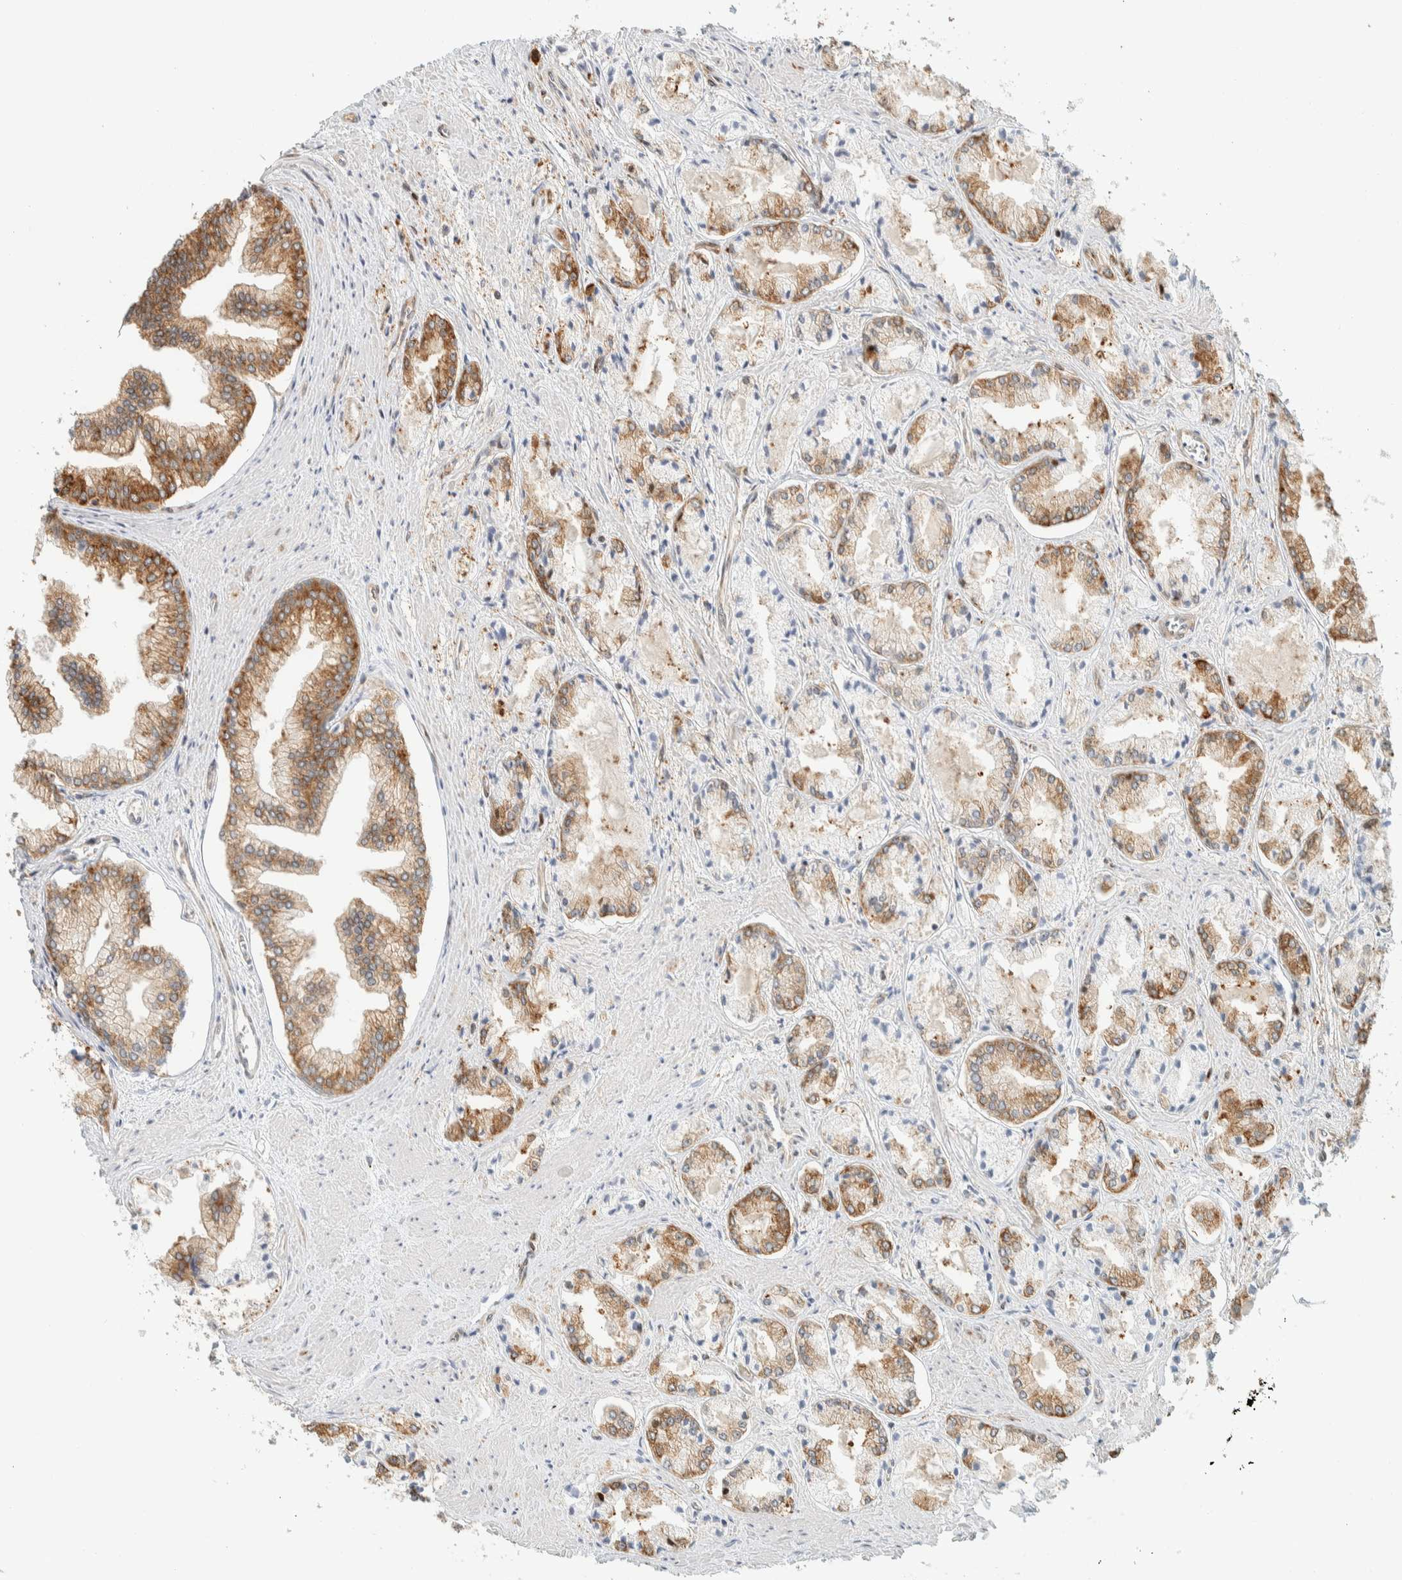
{"staining": {"intensity": "moderate", "quantity": "25%-75%", "location": "cytoplasmic/membranous"}, "tissue": "prostate cancer", "cell_type": "Tumor cells", "image_type": "cancer", "snomed": [{"axis": "morphology", "description": "Adenocarcinoma, Low grade"}, {"axis": "topography", "description": "Prostate"}], "caption": "Immunohistochemistry histopathology image of neoplastic tissue: human prostate low-grade adenocarcinoma stained using immunohistochemistry displays medium levels of moderate protein expression localized specifically in the cytoplasmic/membranous of tumor cells, appearing as a cytoplasmic/membranous brown color.", "gene": "LLGL2", "patient": {"sex": "male", "age": 52}}